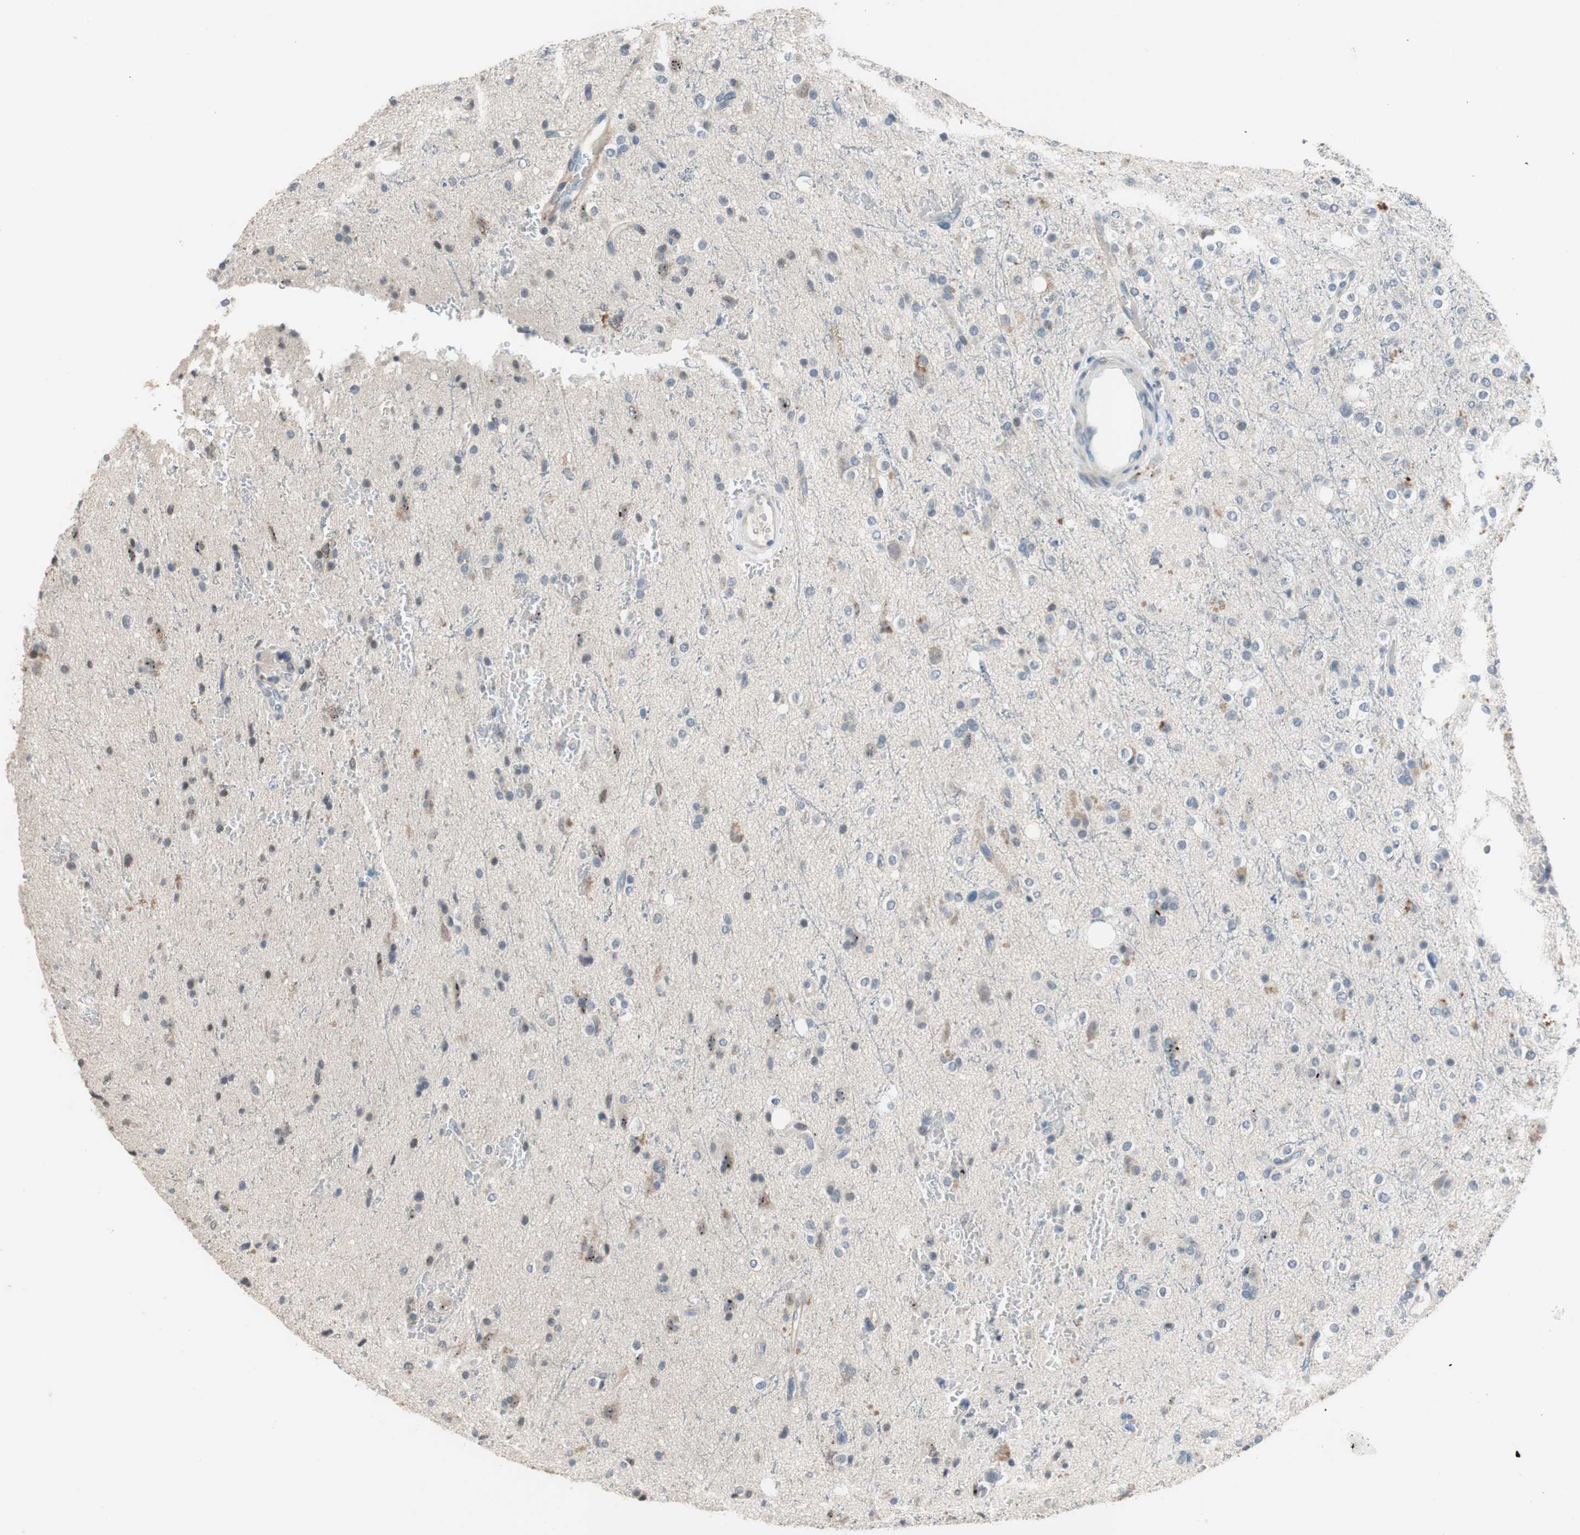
{"staining": {"intensity": "negative", "quantity": "none", "location": "none"}, "tissue": "glioma", "cell_type": "Tumor cells", "image_type": "cancer", "snomed": [{"axis": "morphology", "description": "Glioma, malignant, High grade"}, {"axis": "topography", "description": "Brain"}], "caption": "Immunohistochemistry (IHC) photomicrograph of neoplastic tissue: glioma stained with DAB (3,3'-diaminobenzidine) exhibits no significant protein expression in tumor cells.", "gene": "COL12A1", "patient": {"sex": "male", "age": 47}}